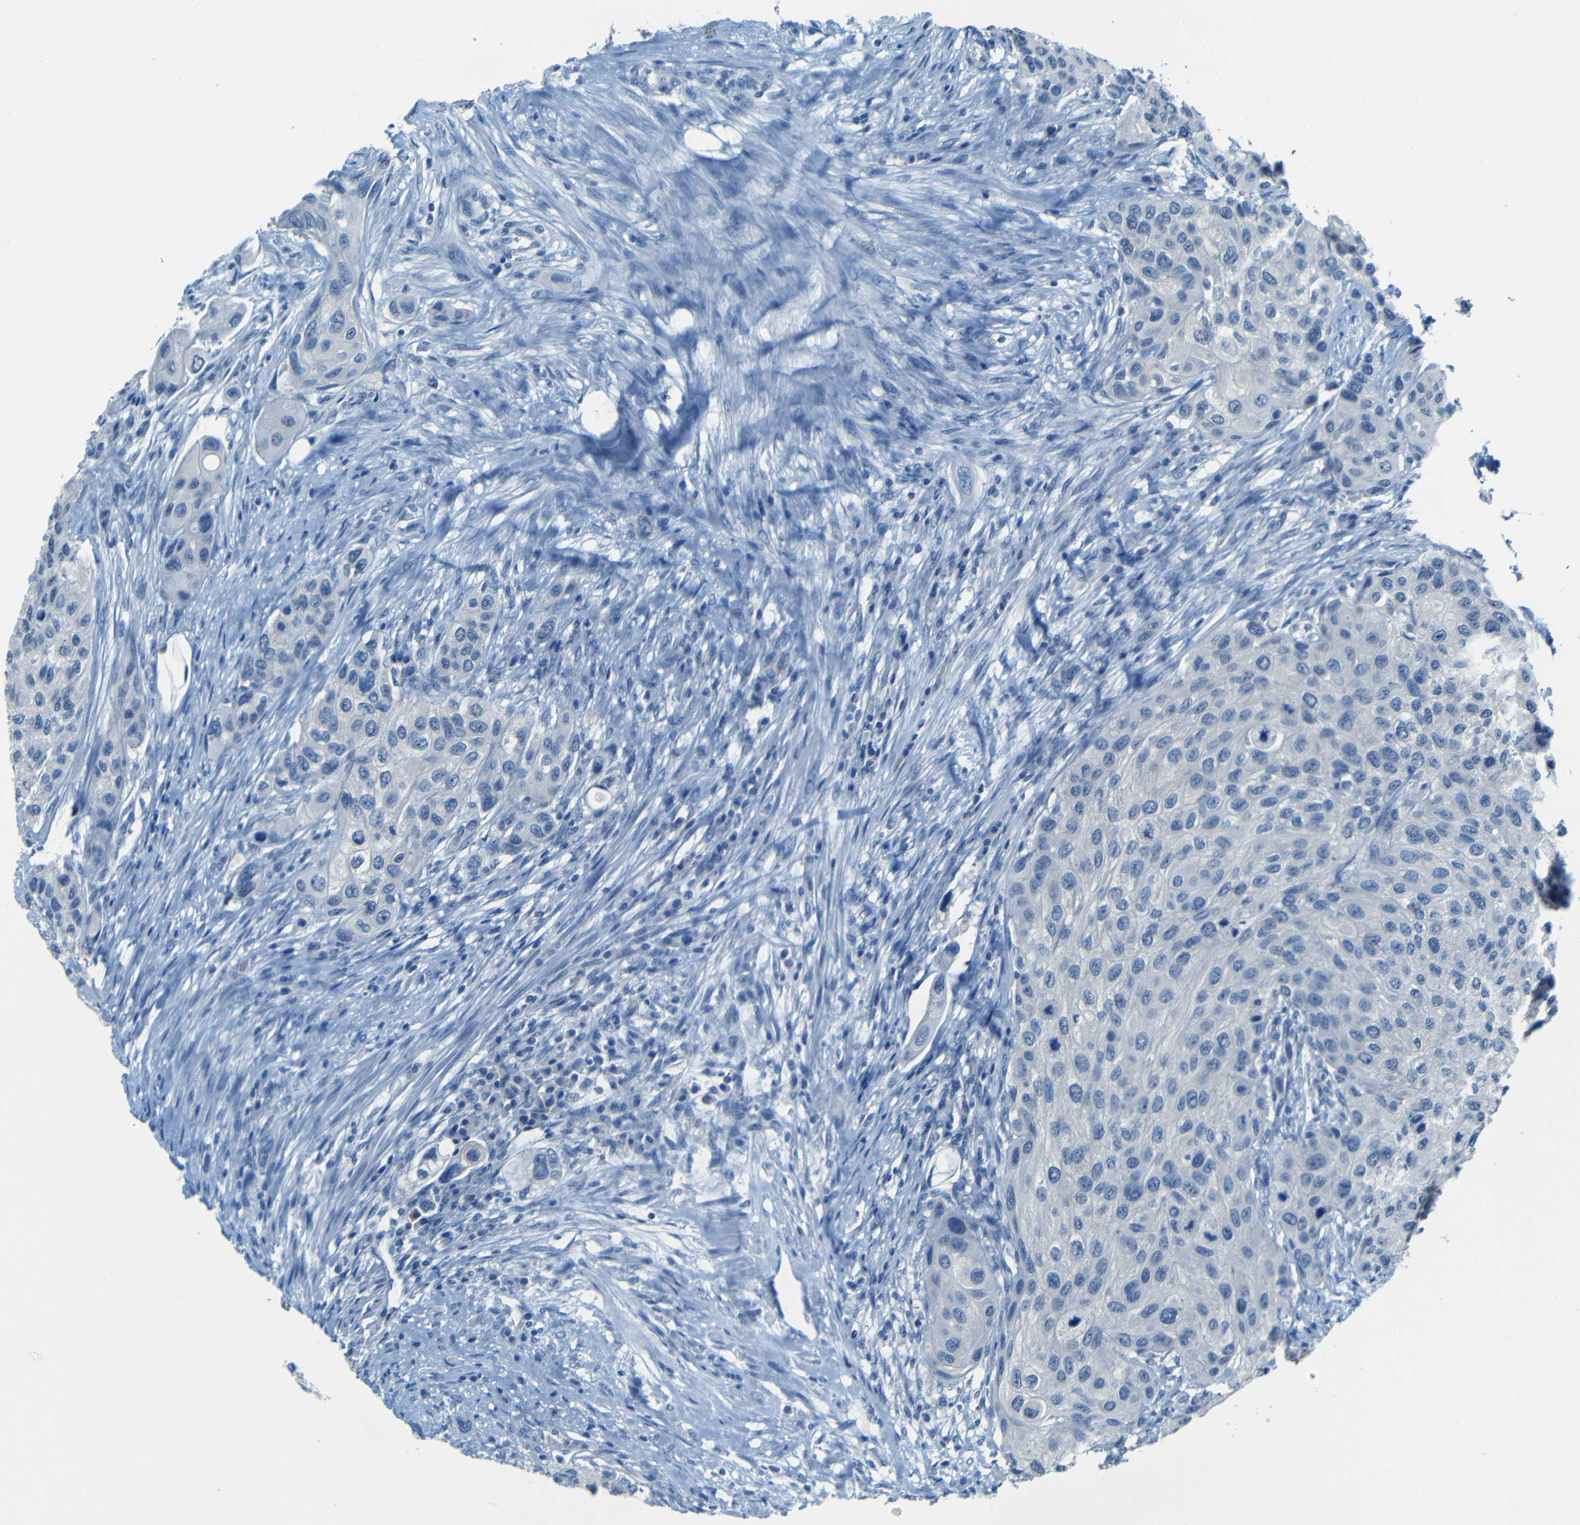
{"staining": {"intensity": "negative", "quantity": "none", "location": "none"}, "tissue": "urothelial cancer", "cell_type": "Tumor cells", "image_type": "cancer", "snomed": [{"axis": "morphology", "description": "Urothelial carcinoma, High grade"}, {"axis": "topography", "description": "Urinary bladder"}], "caption": "An immunohistochemistry (IHC) histopathology image of urothelial carcinoma (high-grade) is shown. There is no staining in tumor cells of urothelial carcinoma (high-grade).", "gene": "ZMAT1", "patient": {"sex": "female", "age": 56}}